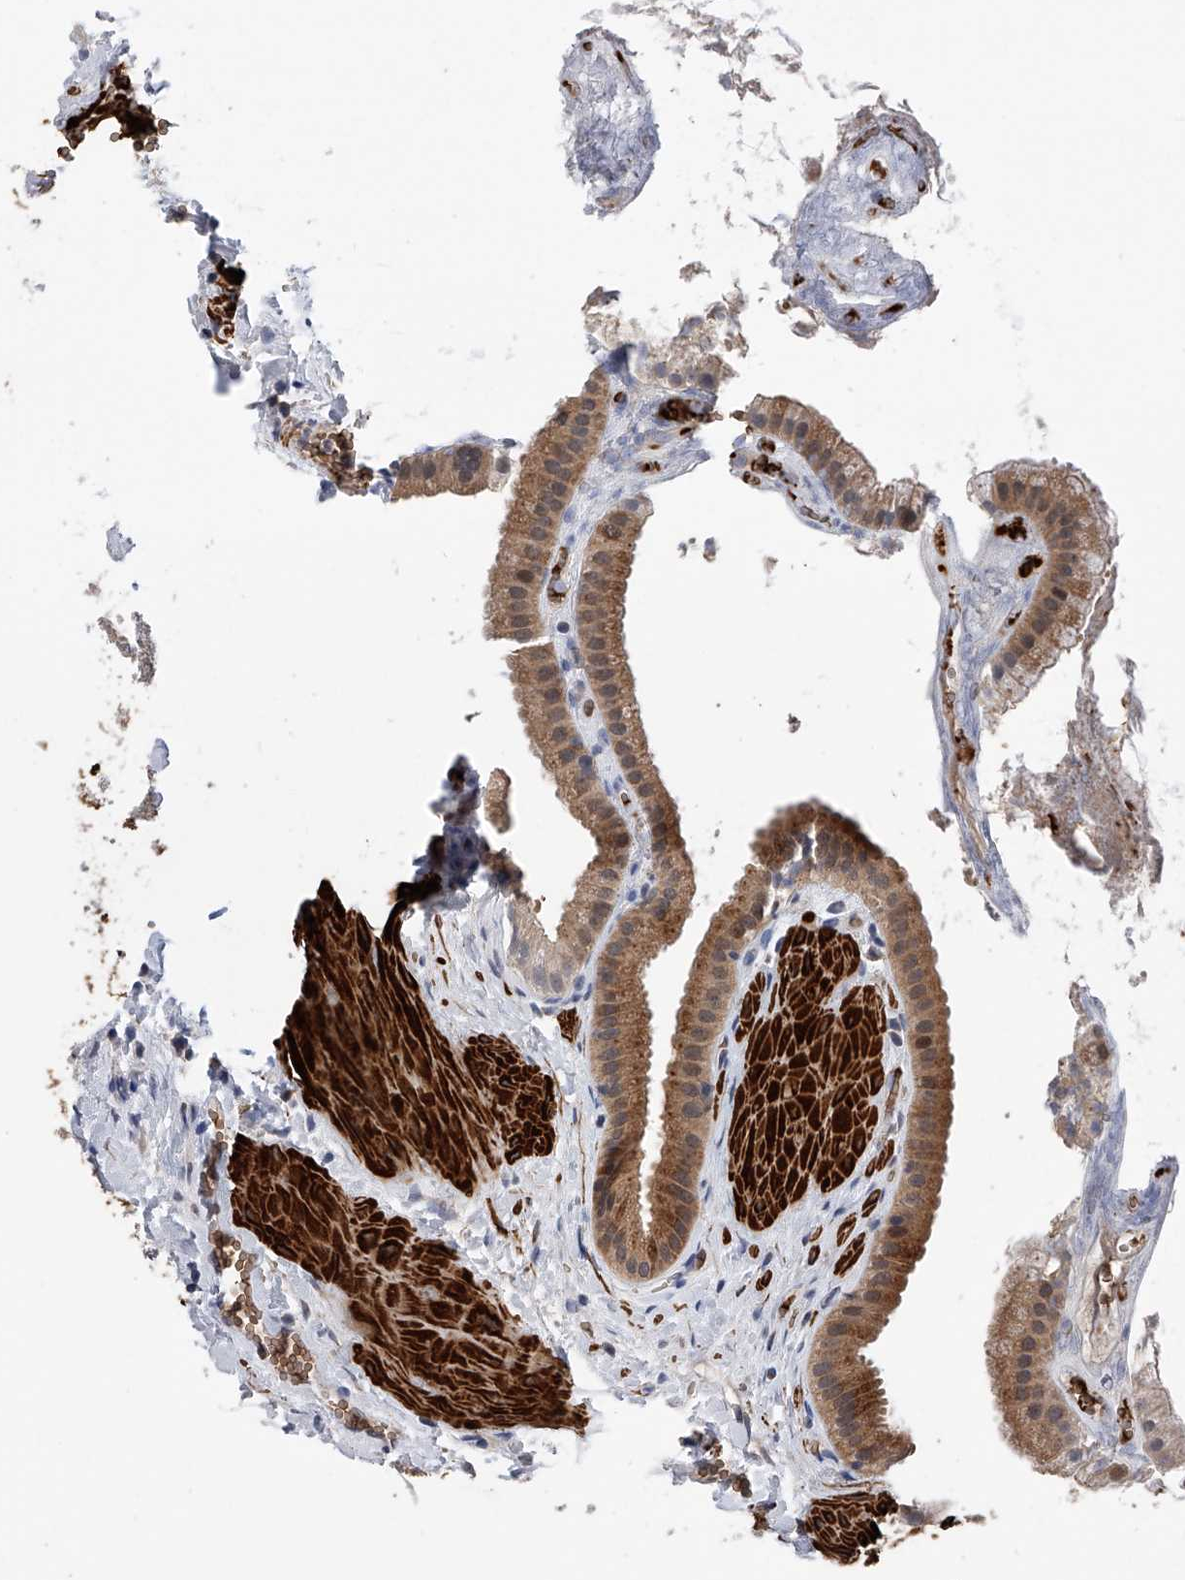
{"staining": {"intensity": "moderate", "quantity": ">75%", "location": "cytoplasmic/membranous,nuclear"}, "tissue": "gallbladder", "cell_type": "Glandular cells", "image_type": "normal", "snomed": [{"axis": "morphology", "description": "Normal tissue, NOS"}, {"axis": "topography", "description": "Gallbladder"}], "caption": "About >75% of glandular cells in normal gallbladder exhibit moderate cytoplasmic/membranous,nuclear protein staining as visualized by brown immunohistochemical staining.", "gene": "SPOCK1", "patient": {"sex": "male", "age": 55}}